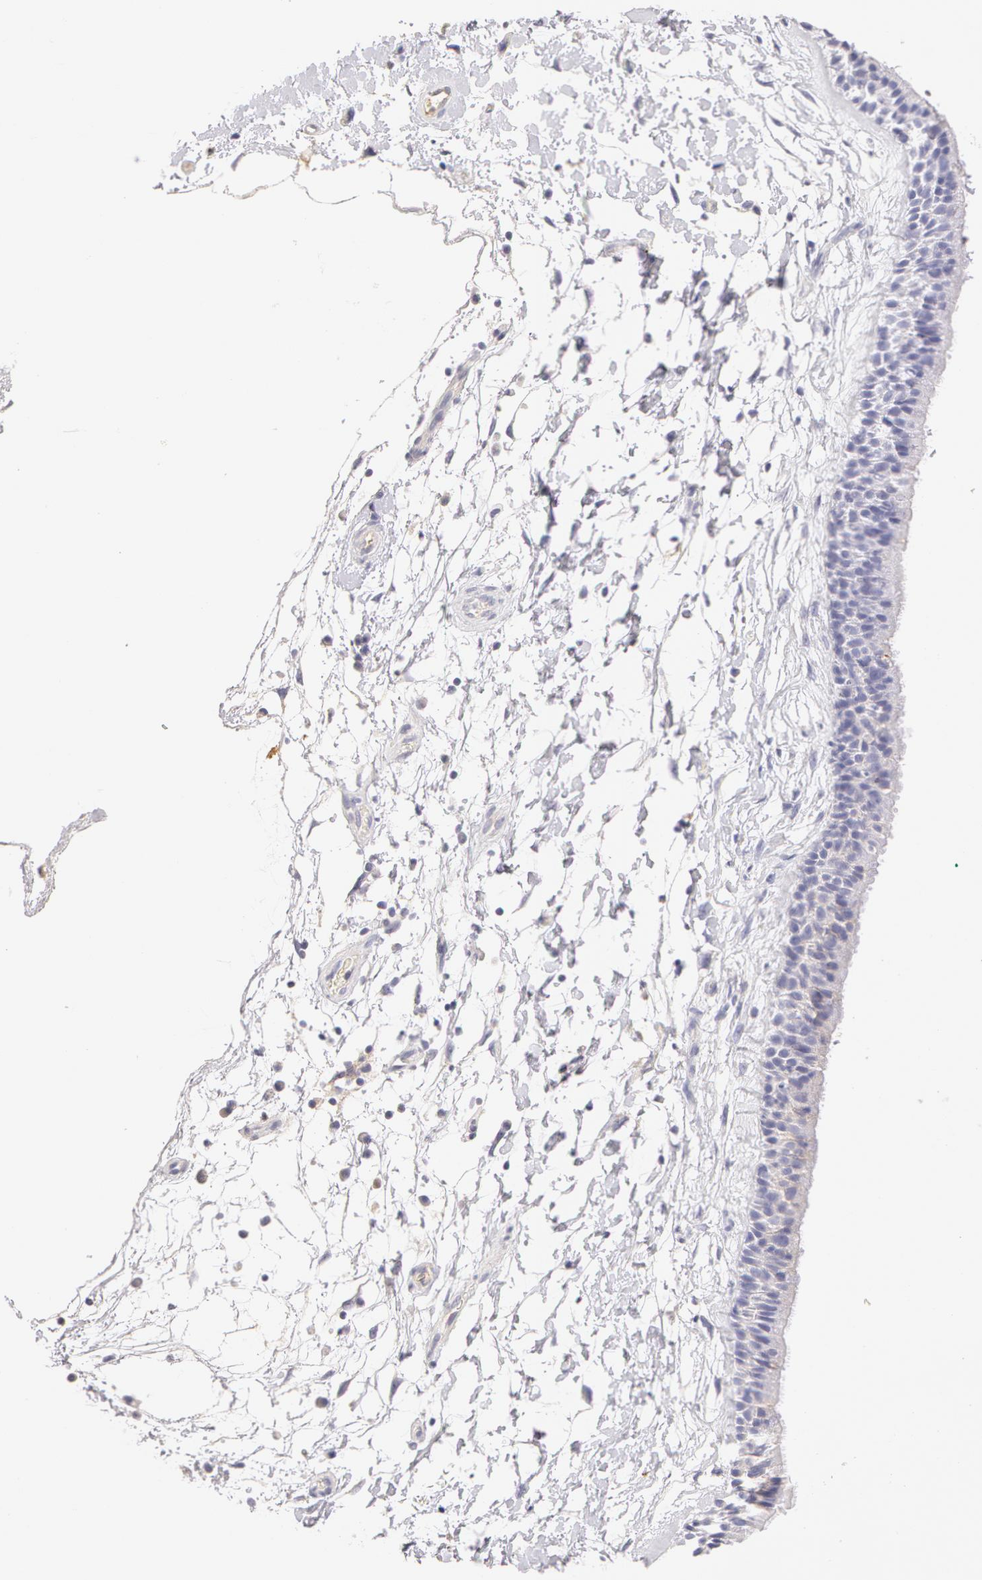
{"staining": {"intensity": "negative", "quantity": "none", "location": "none"}, "tissue": "nasopharynx", "cell_type": "Respiratory epithelial cells", "image_type": "normal", "snomed": [{"axis": "morphology", "description": "Normal tissue, NOS"}, {"axis": "topography", "description": "Nasopharynx"}], "caption": "An immunohistochemistry micrograph of normal nasopharynx is shown. There is no staining in respiratory epithelial cells of nasopharynx. The staining was performed using DAB to visualize the protein expression in brown, while the nuclei were stained in blue with hematoxylin (Magnification: 20x).", "gene": "AHSG", "patient": {"sex": "male", "age": 13}}